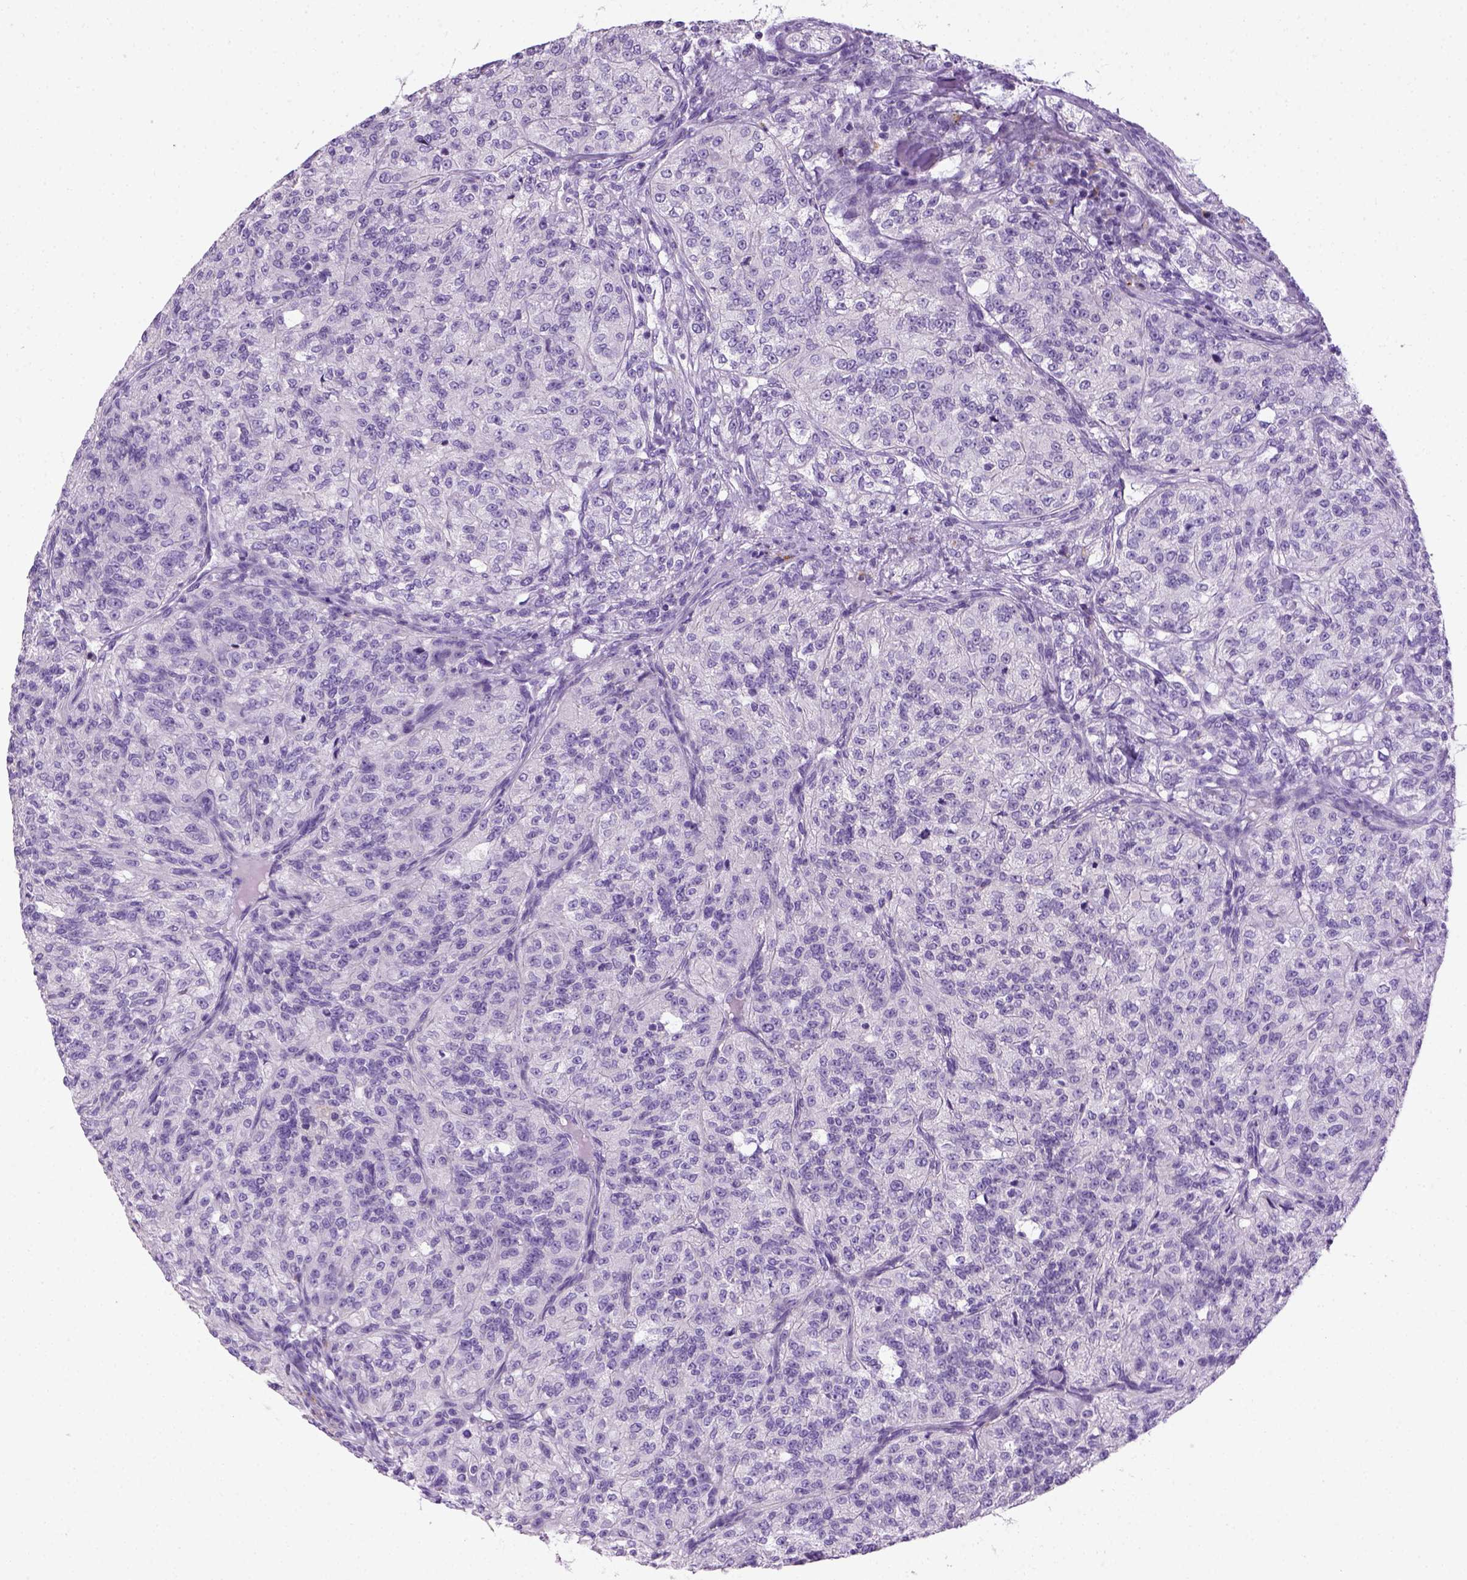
{"staining": {"intensity": "negative", "quantity": "none", "location": "none"}, "tissue": "renal cancer", "cell_type": "Tumor cells", "image_type": "cancer", "snomed": [{"axis": "morphology", "description": "Adenocarcinoma, NOS"}, {"axis": "topography", "description": "Kidney"}], "caption": "Immunohistochemistry (IHC) photomicrograph of neoplastic tissue: human renal cancer stained with DAB (3,3'-diaminobenzidine) exhibits no significant protein staining in tumor cells. (DAB immunohistochemistry (IHC) with hematoxylin counter stain).", "gene": "KRT71", "patient": {"sex": "female", "age": 63}}